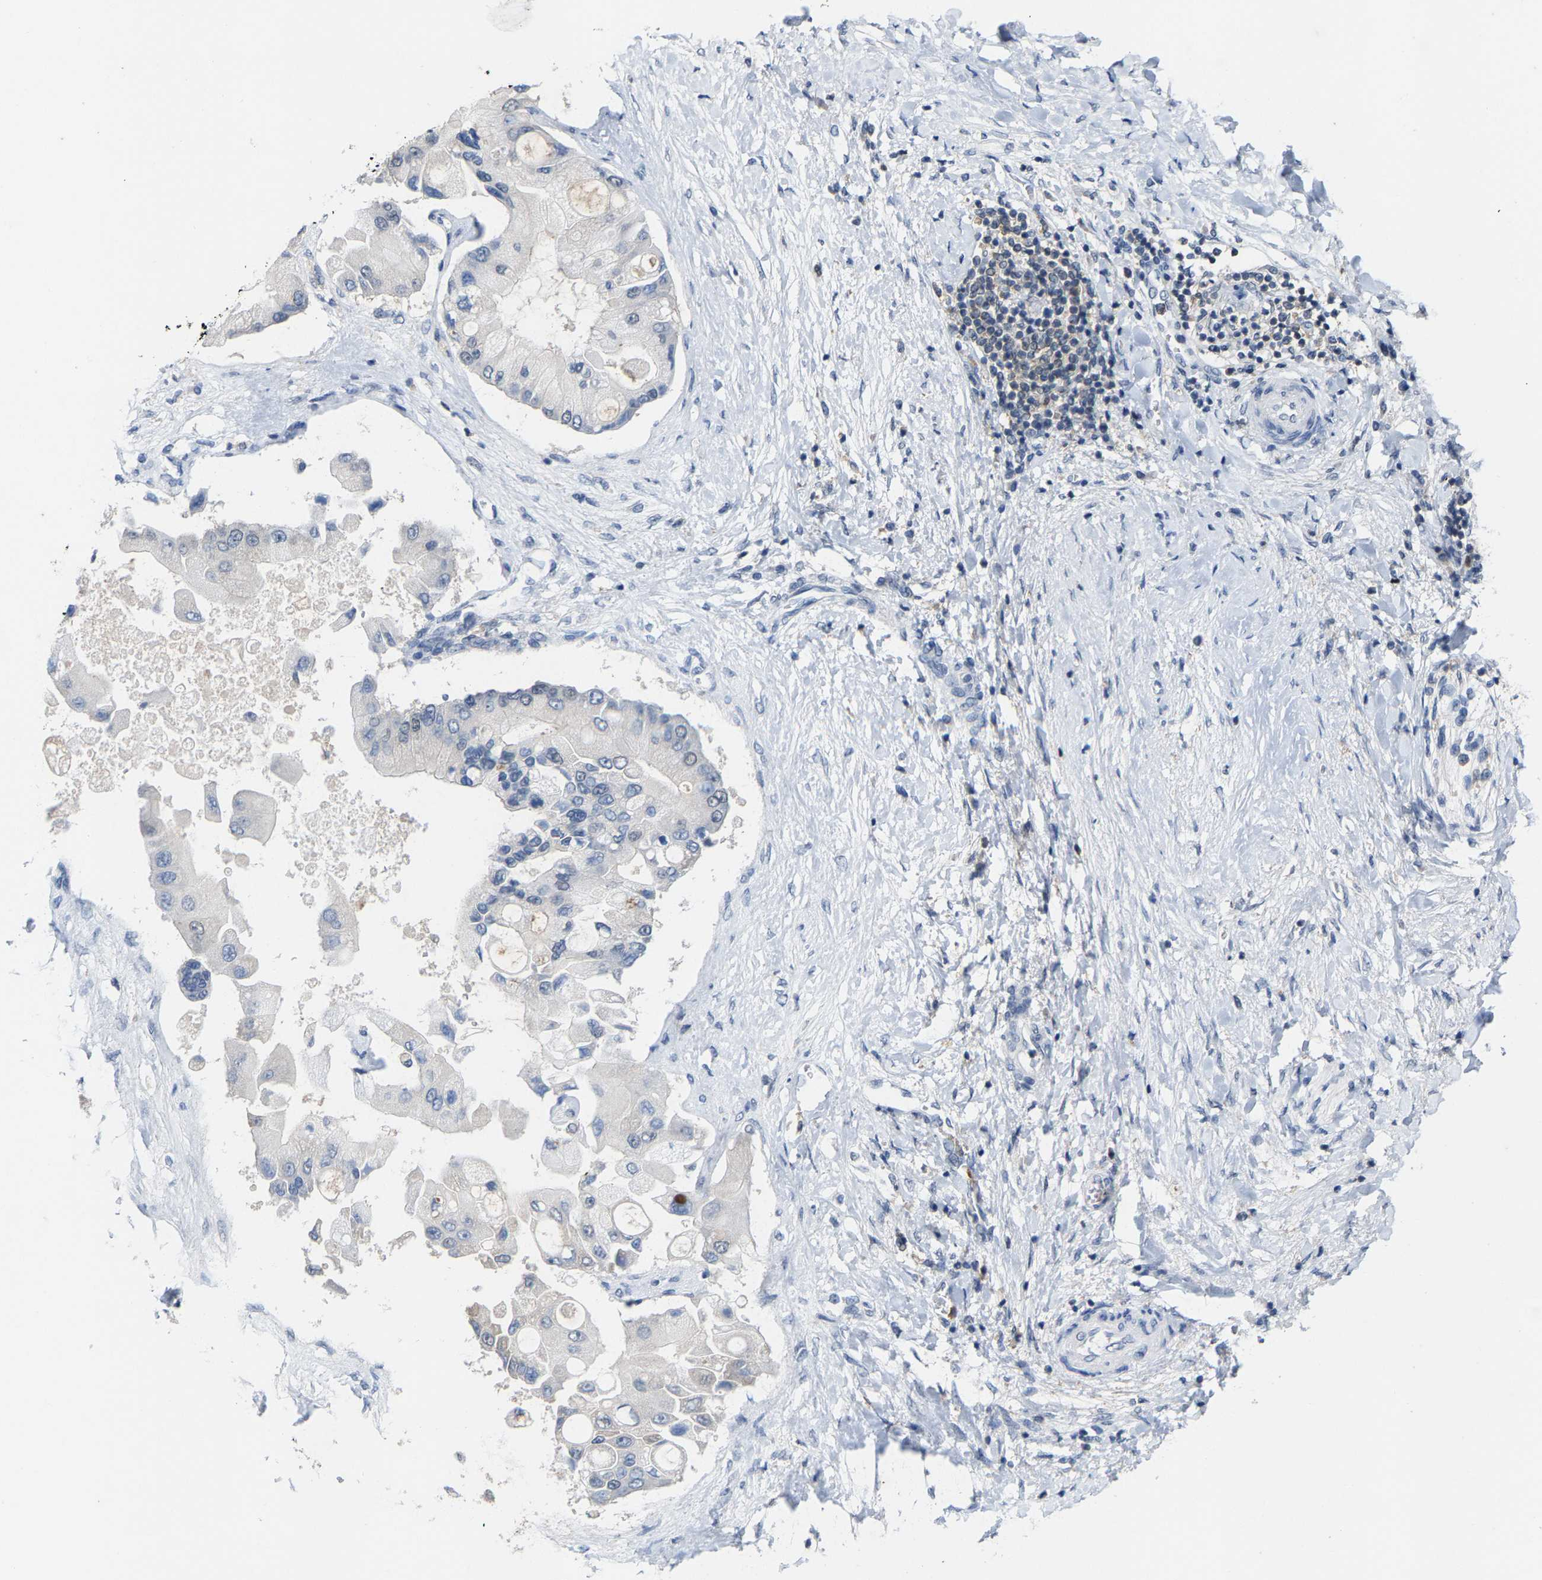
{"staining": {"intensity": "negative", "quantity": "none", "location": "none"}, "tissue": "liver cancer", "cell_type": "Tumor cells", "image_type": "cancer", "snomed": [{"axis": "morphology", "description": "Cholangiocarcinoma"}, {"axis": "topography", "description": "Liver"}], "caption": "An immunohistochemistry (IHC) image of cholangiocarcinoma (liver) is shown. There is no staining in tumor cells of cholangiocarcinoma (liver). (Brightfield microscopy of DAB immunohistochemistry (IHC) at high magnification).", "gene": "FGD3", "patient": {"sex": "male", "age": 50}}